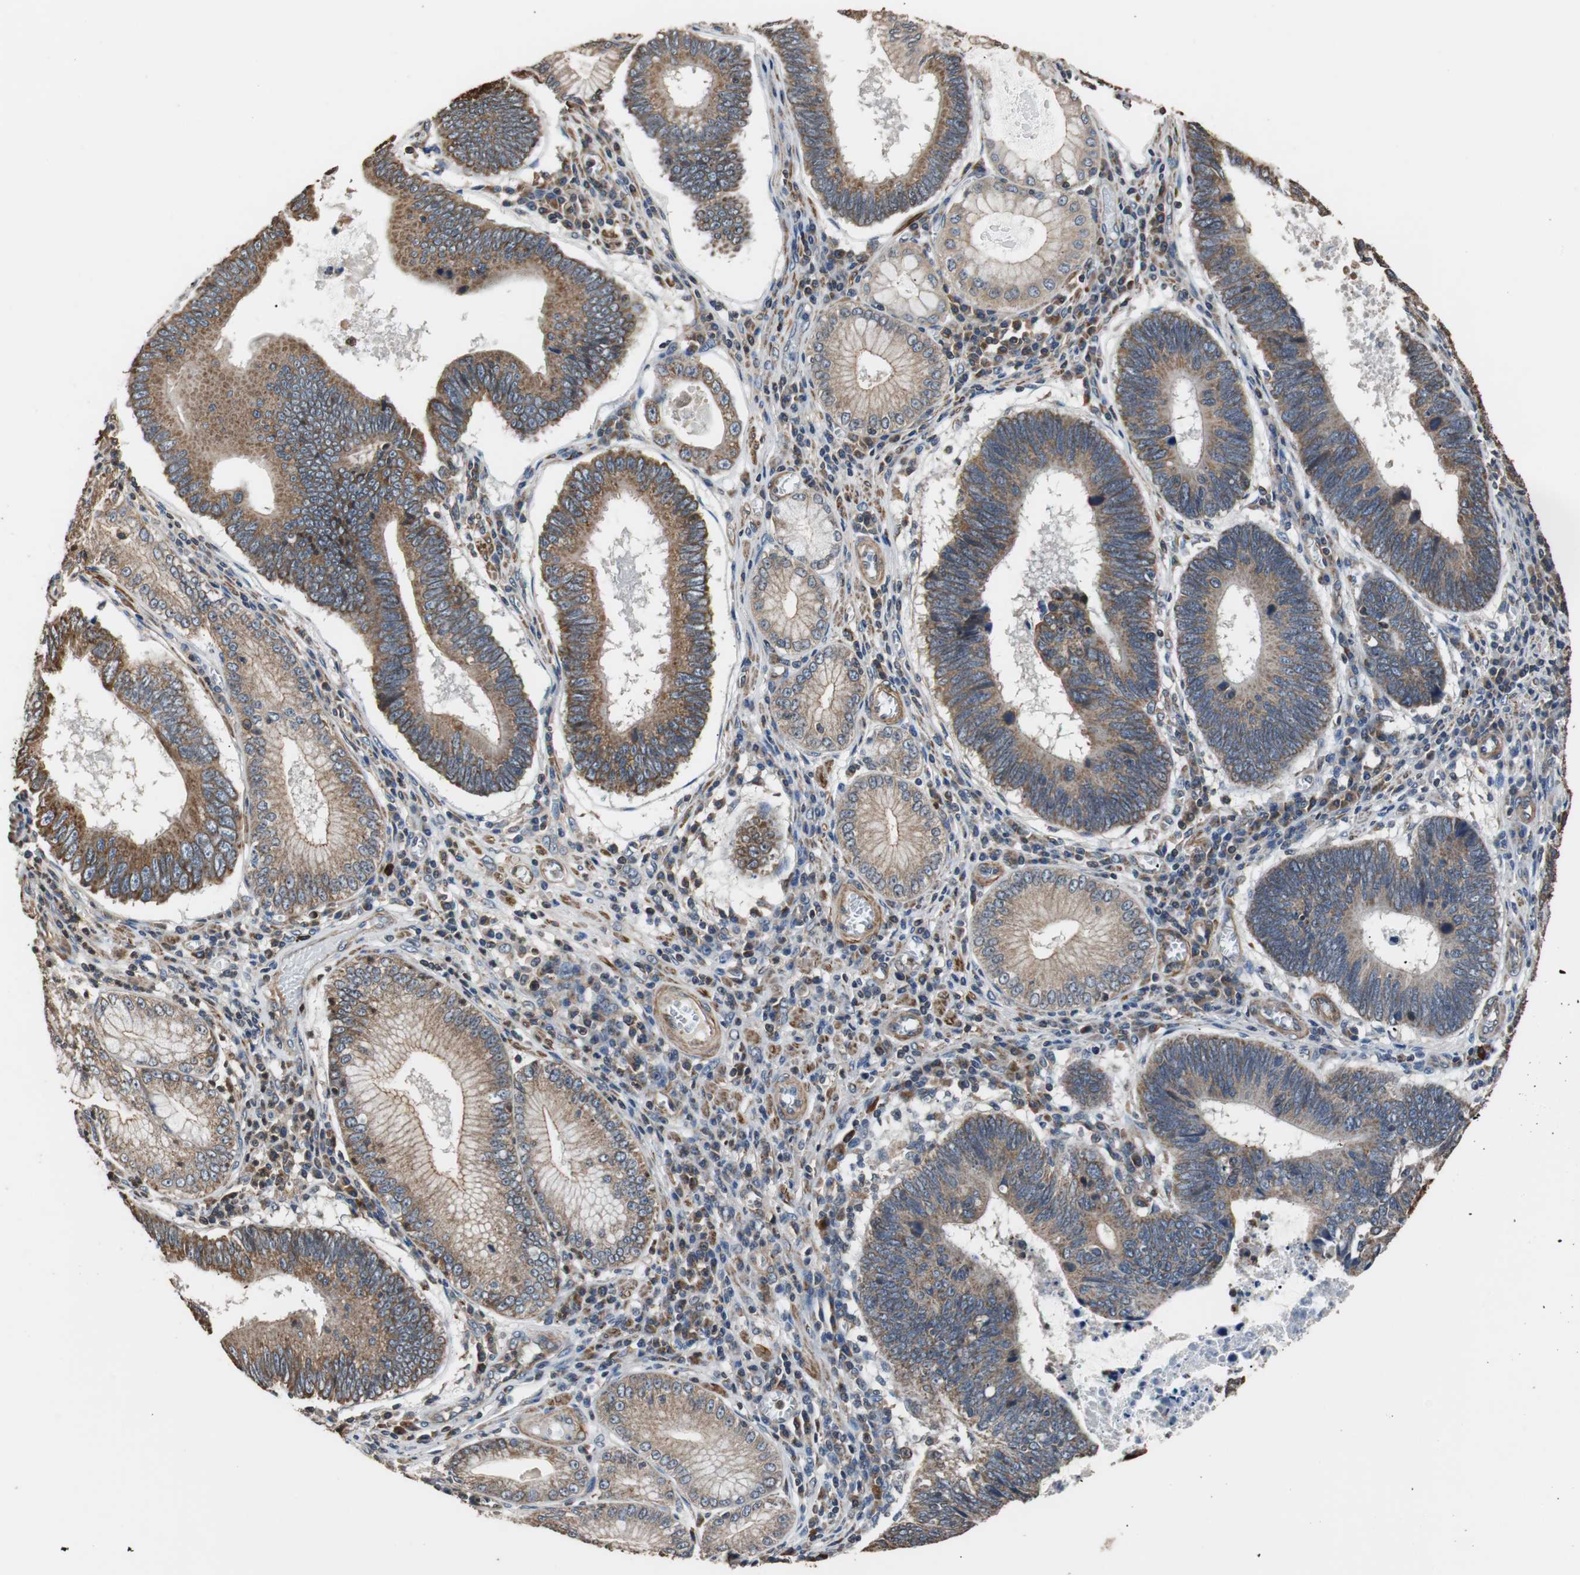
{"staining": {"intensity": "moderate", "quantity": ">75%", "location": "cytoplasmic/membranous"}, "tissue": "stomach cancer", "cell_type": "Tumor cells", "image_type": "cancer", "snomed": [{"axis": "morphology", "description": "Adenocarcinoma, NOS"}, {"axis": "topography", "description": "Stomach"}], "caption": "This is a photomicrograph of IHC staining of adenocarcinoma (stomach), which shows moderate positivity in the cytoplasmic/membranous of tumor cells.", "gene": "PITRM1", "patient": {"sex": "male", "age": 59}}